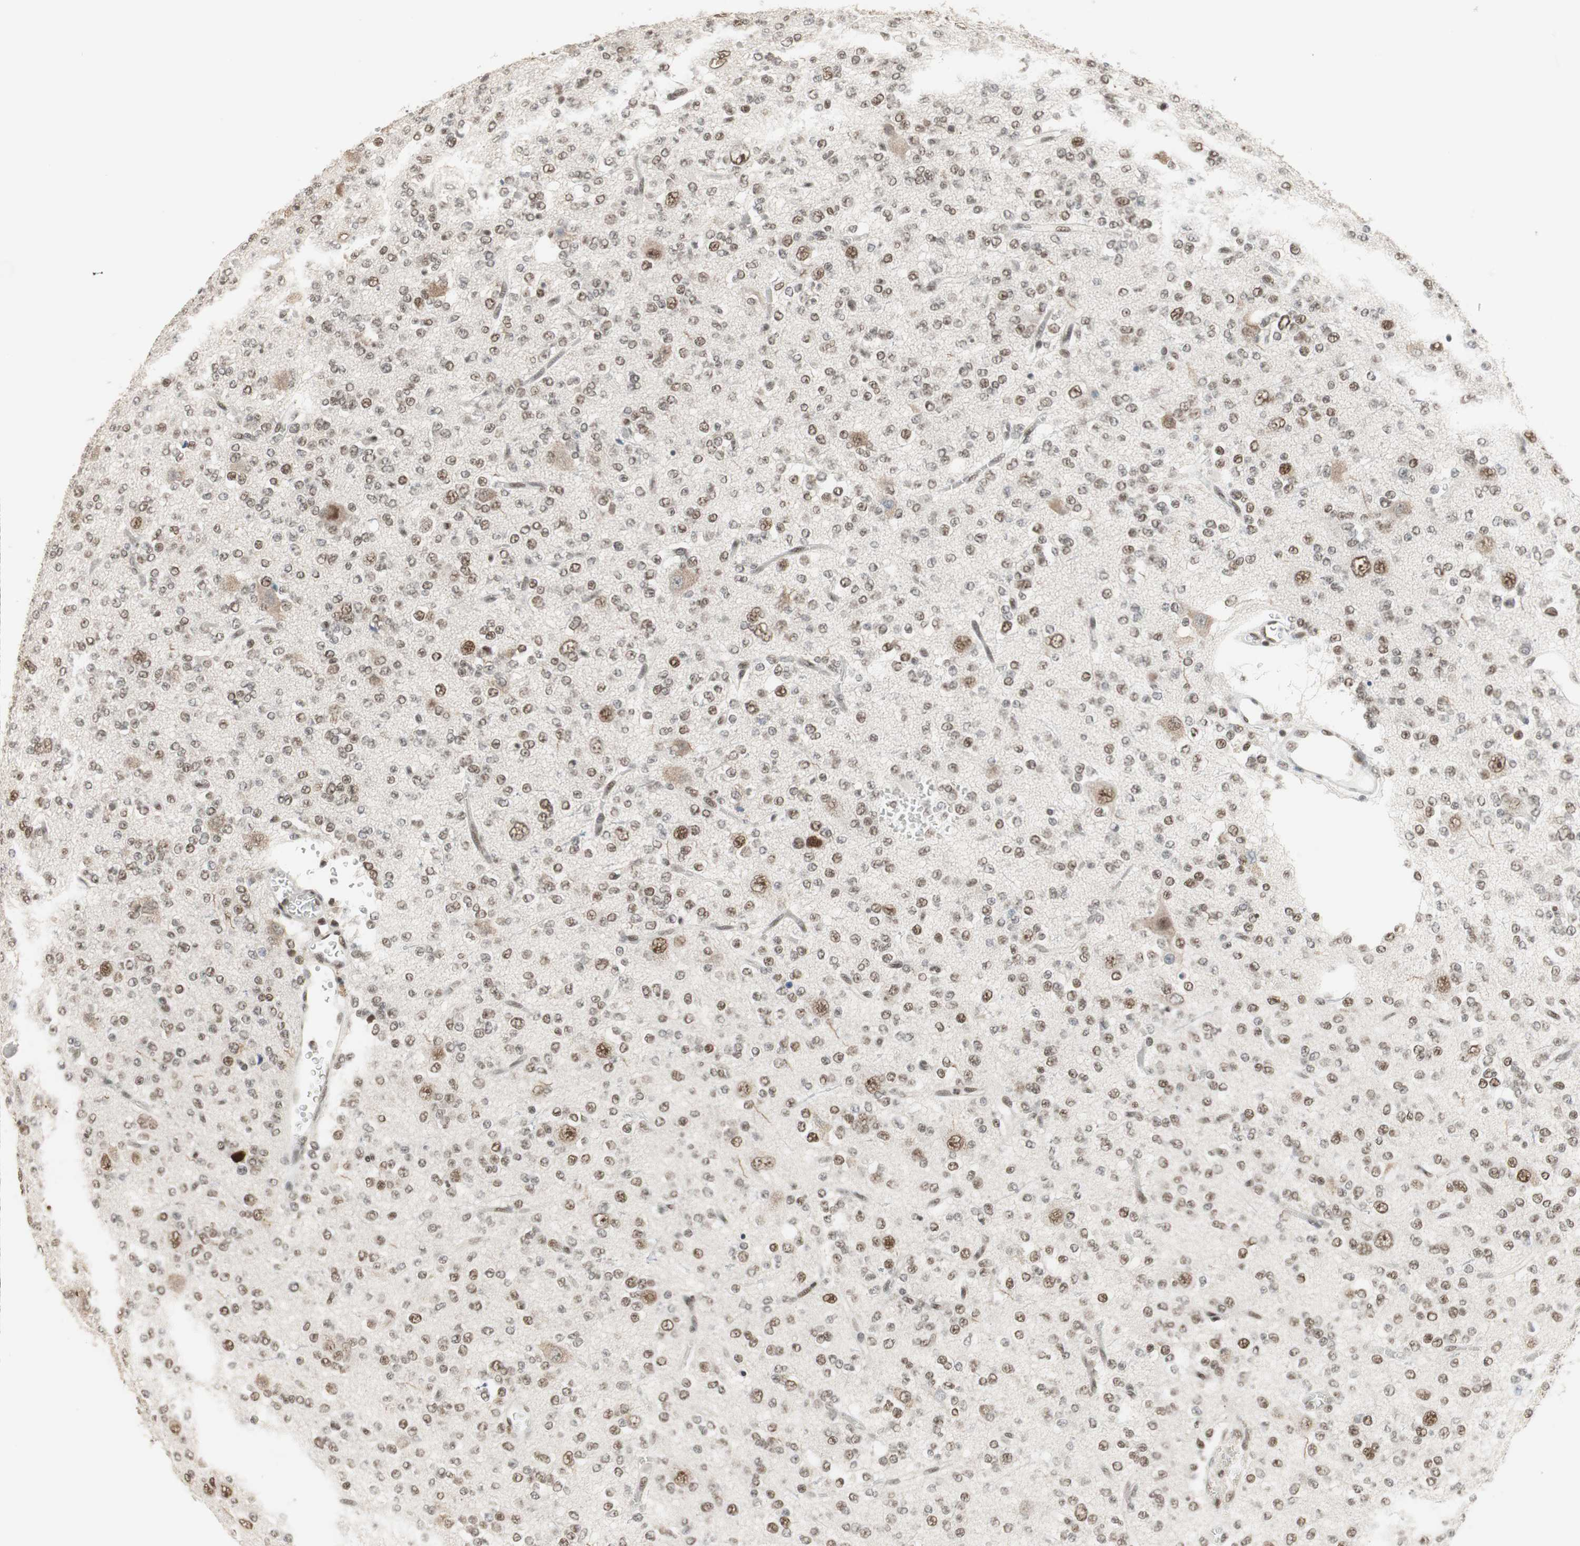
{"staining": {"intensity": "moderate", "quantity": ">75%", "location": "nuclear"}, "tissue": "glioma", "cell_type": "Tumor cells", "image_type": "cancer", "snomed": [{"axis": "morphology", "description": "Glioma, malignant, Low grade"}, {"axis": "topography", "description": "Brain"}], "caption": "The photomicrograph shows immunohistochemical staining of glioma. There is moderate nuclear positivity is seen in about >75% of tumor cells.", "gene": "RTF1", "patient": {"sex": "male", "age": 38}}